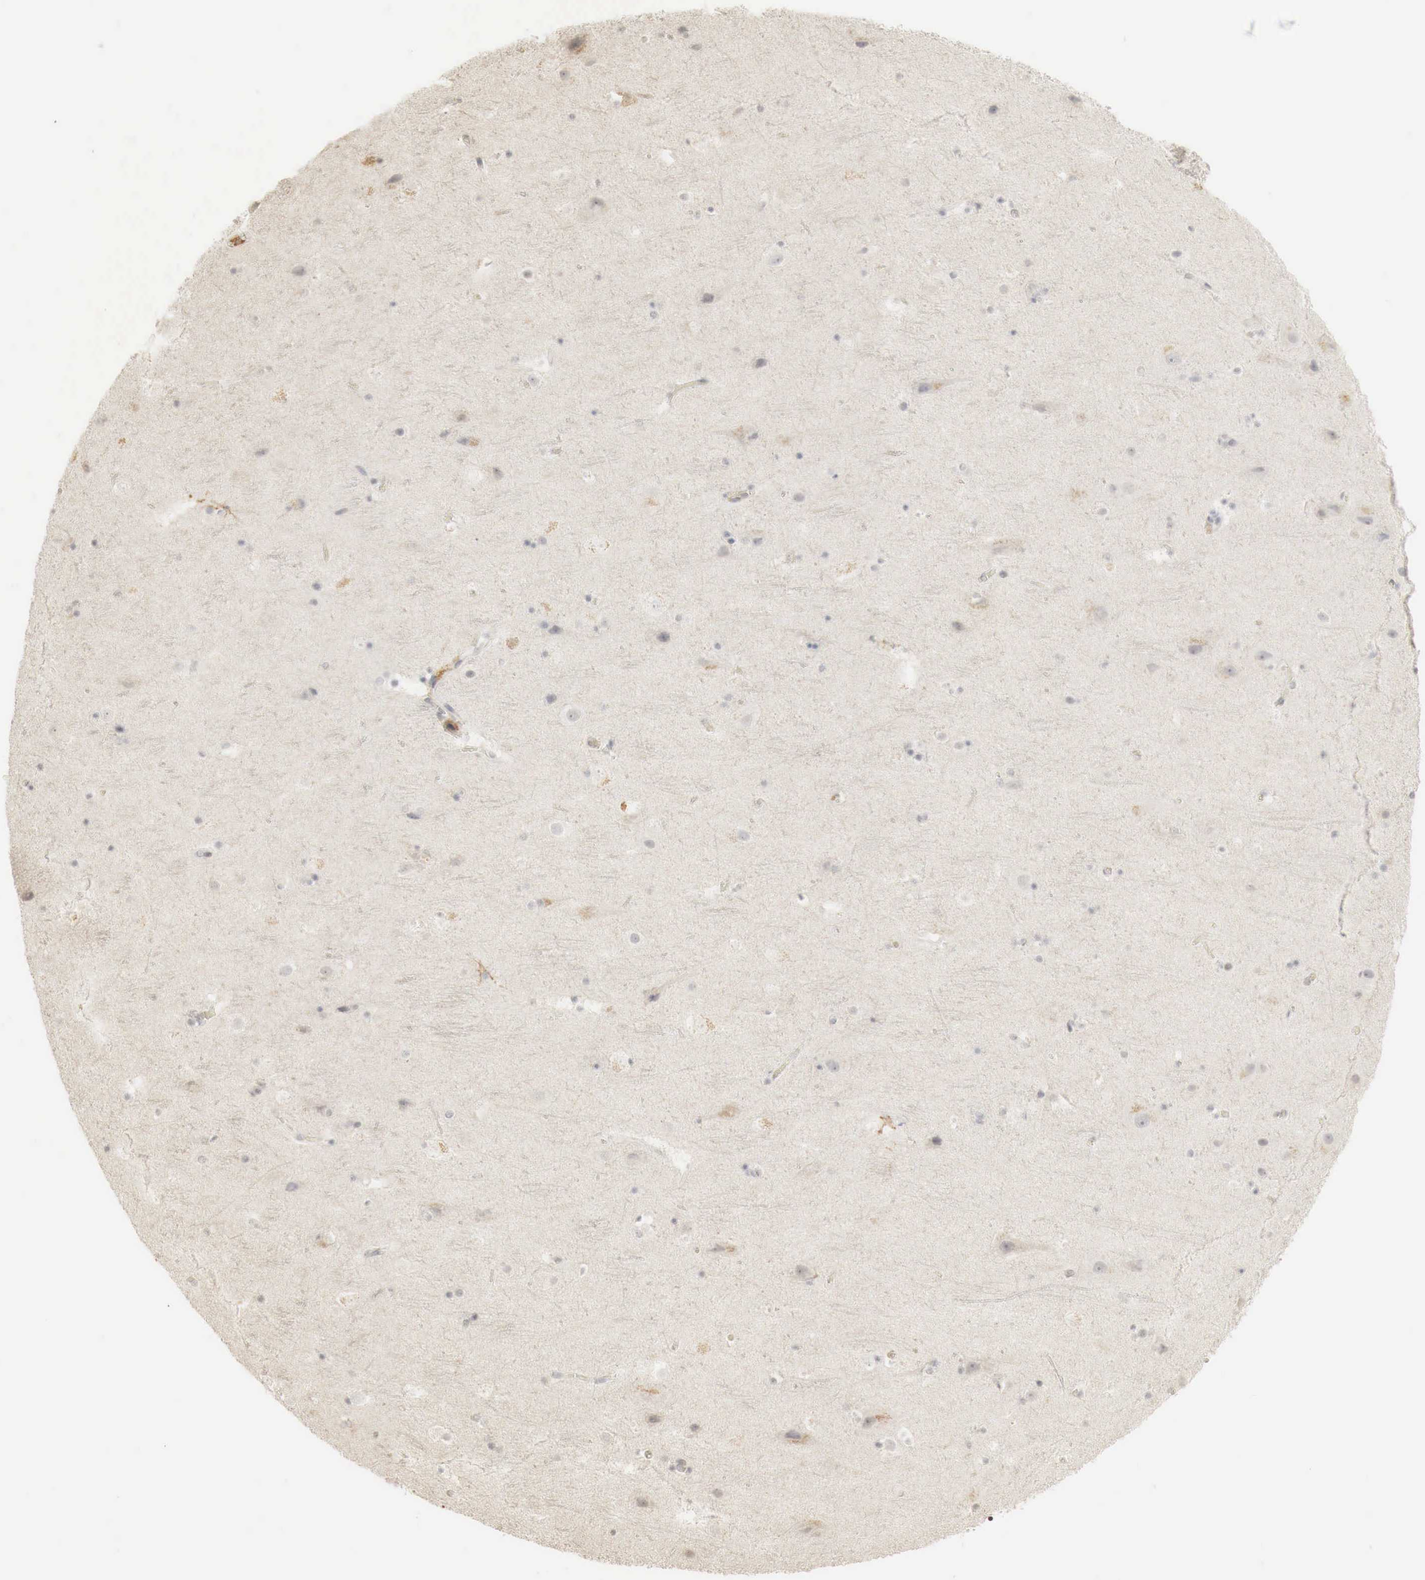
{"staining": {"intensity": "negative", "quantity": "none", "location": "none"}, "tissue": "cerebral cortex", "cell_type": "Endothelial cells", "image_type": "normal", "snomed": [{"axis": "morphology", "description": "Normal tissue, NOS"}, {"axis": "topography", "description": "Cerebral cortex"}], "caption": "DAB immunohistochemical staining of normal human cerebral cortex displays no significant expression in endothelial cells. The staining was performed using DAB (3,3'-diaminobenzidine) to visualize the protein expression in brown, while the nuclei were stained in blue with hematoxylin (Magnification: 20x).", "gene": "ERBB4", "patient": {"sex": "male", "age": 45}}